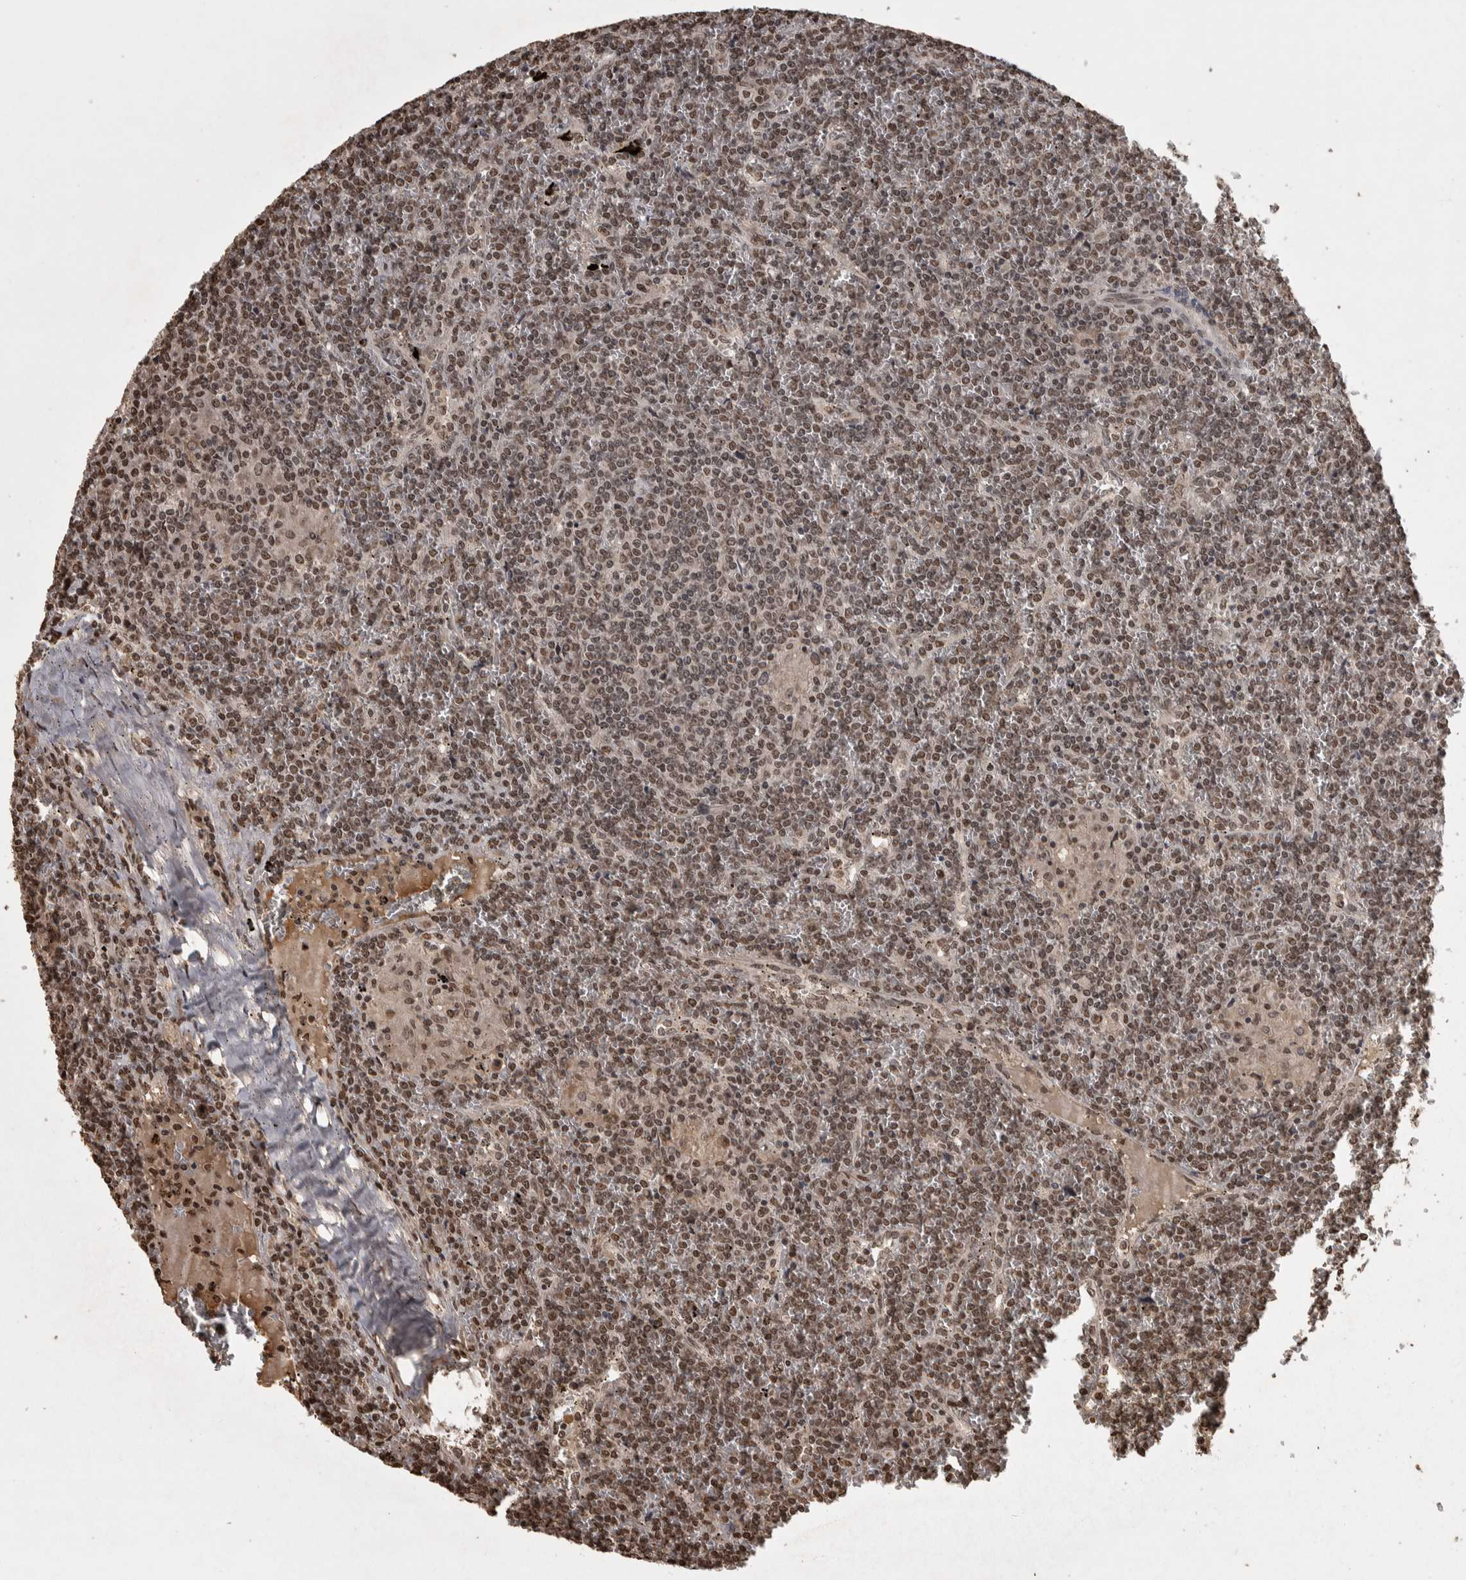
{"staining": {"intensity": "moderate", "quantity": ">75%", "location": "nuclear"}, "tissue": "lymphoma", "cell_type": "Tumor cells", "image_type": "cancer", "snomed": [{"axis": "morphology", "description": "Malignant lymphoma, non-Hodgkin's type, Low grade"}, {"axis": "topography", "description": "Spleen"}], "caption": "A high-resolution image shows immunohistochemistry (IHC) staining of malignant lymphoma, non-Hodgkin's type (low-grade), which reveals moderate nuclear staining in about >75% of tumor cells.", "gene": "ZFHX4", "patient": {"sex": "female", "age": 19}}